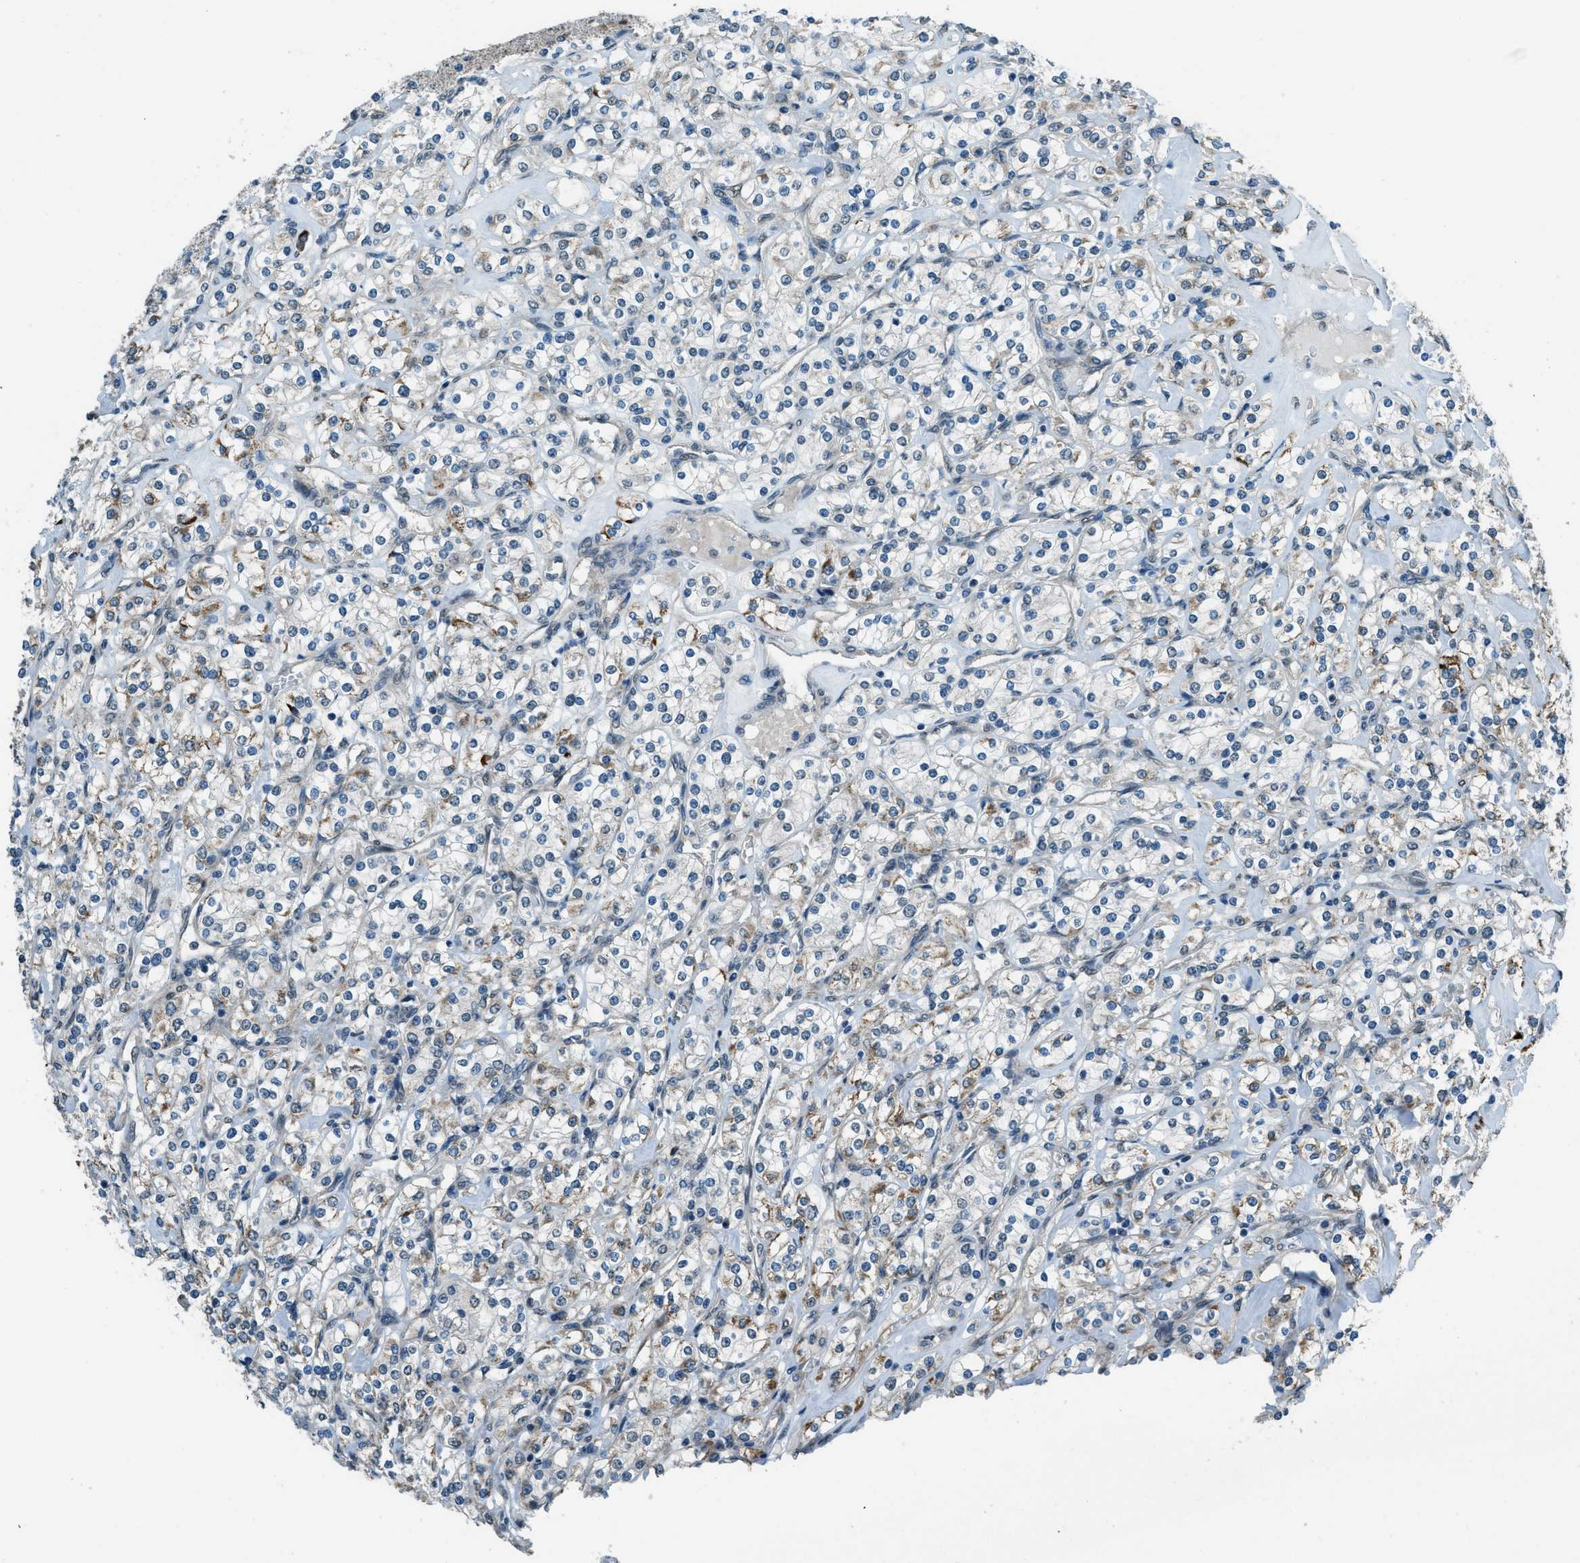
{"staining": {"intensity": "negative", "quantity": "none", "location": "none"}, "tissue": "renal cancer", "cell_type": "Tumor cells", "image_type": "cancer", "snomed": [{"axis": "morphology", "description": "Adenocarcinoma, NOS"}, {"axis": "topography", "description": "Kidney"}], "caption": "Tumor cells are negative for brown protein staining in renal cancer (adenocarcinoma). The staining was performed using DAB (3,3'-diaminobenzidine) to visualize the protein expression in brown, while the nuclei were stained in blue with hematoxylin (Magnification: 20x).", "gene": "NPEPL1", "patient": {"sex": "male", "age": 77}}